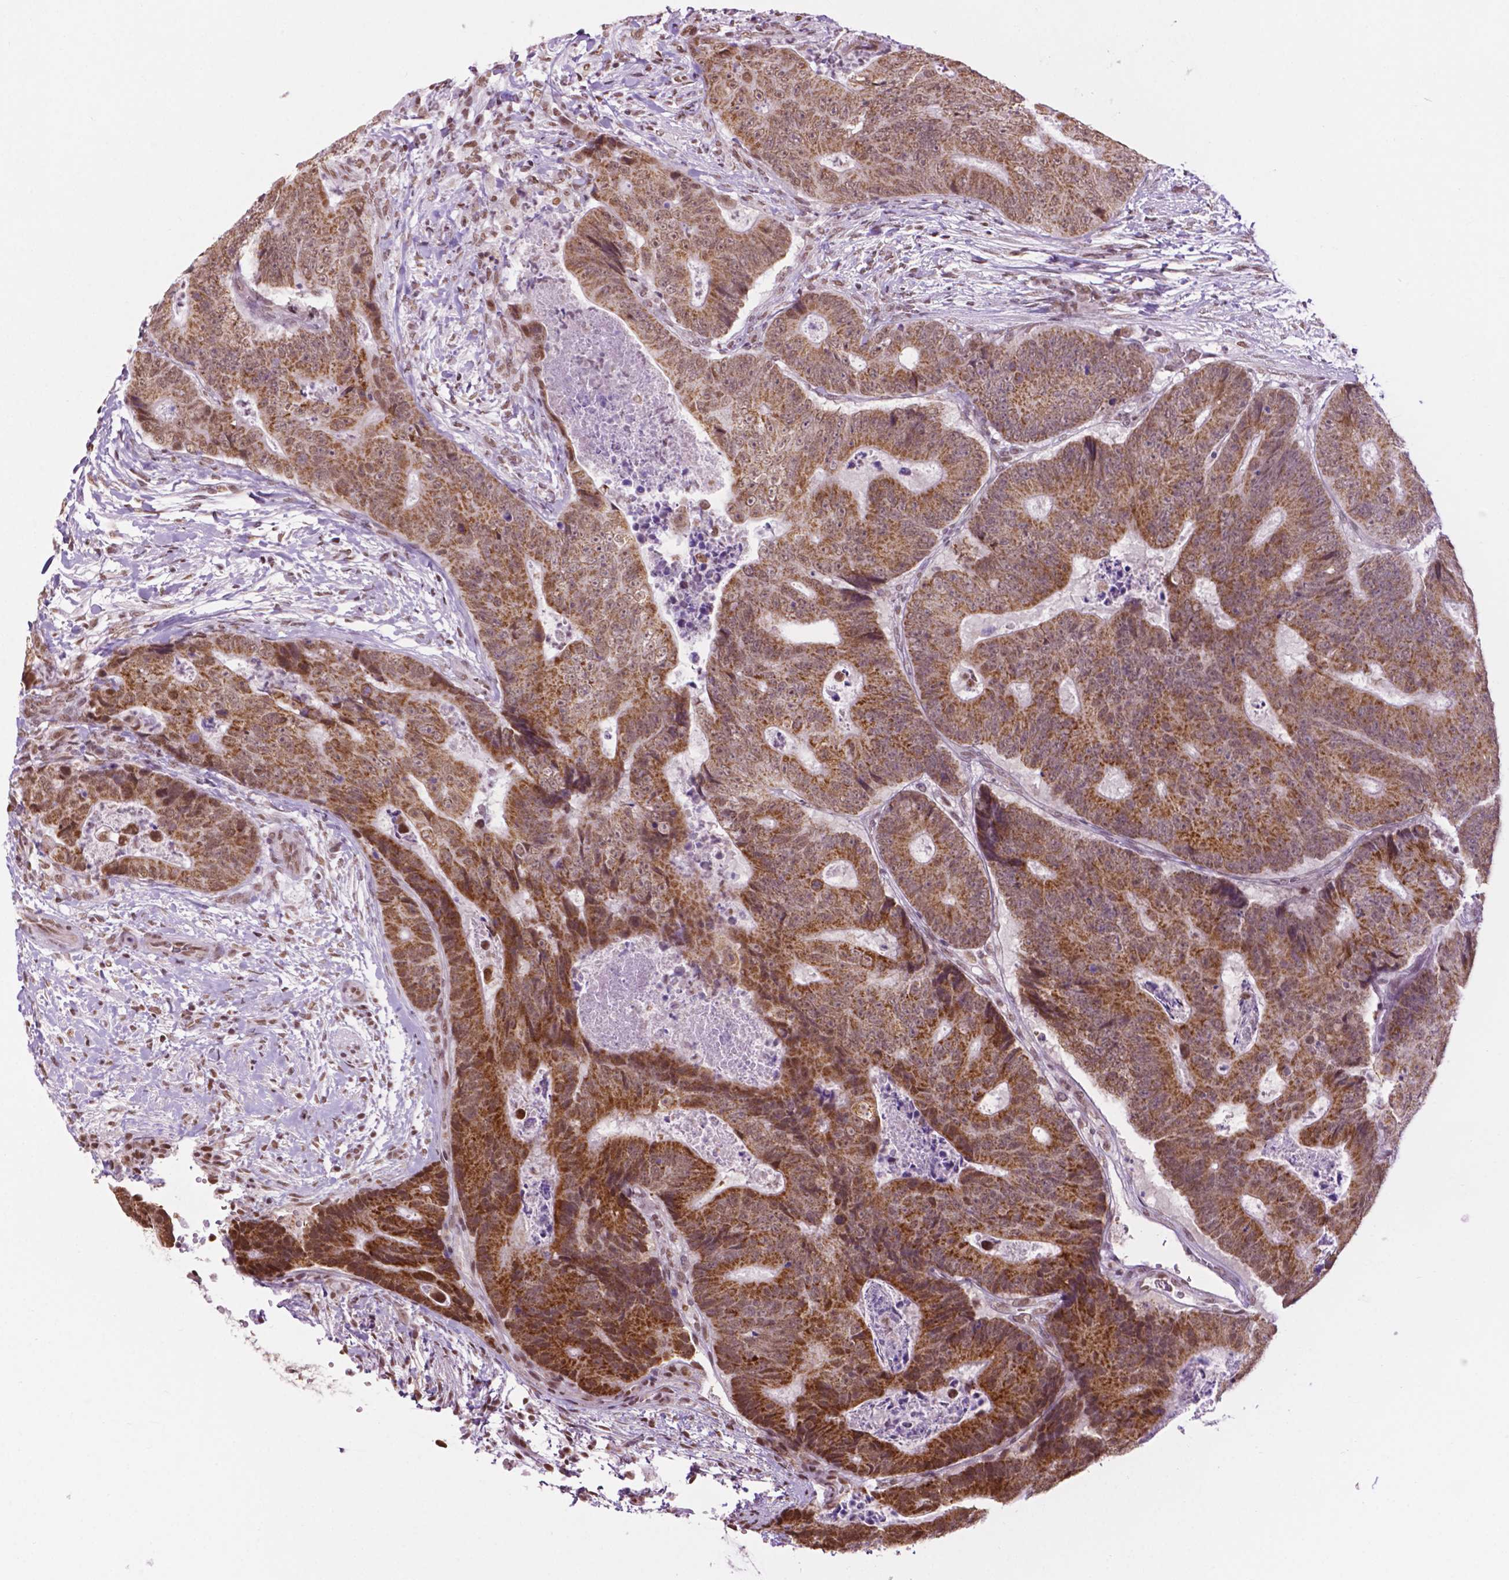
{"staining": {"intensity": "strong", "quantity": ">75%", "location": "cytoplasmic/membranous,nuclear"}, "tissue": "colorectal cancer", "cell_type": "Tumor cells", "image_type": "cancer", "snomed": [{"axis": "morphology", "description": "Adenocarcinoma, NOS"}, {"axis": "topography", "description": "Colon"}], "caption": "Colorectal adenocarcinoma stained for a protein (brown) shows strong cytoplasmic/membranous and nuclear positive positivity in approximately >75% of tumor cells.", "gene": "COL23A1", "patient": {"sex": "female", "age": 48}}